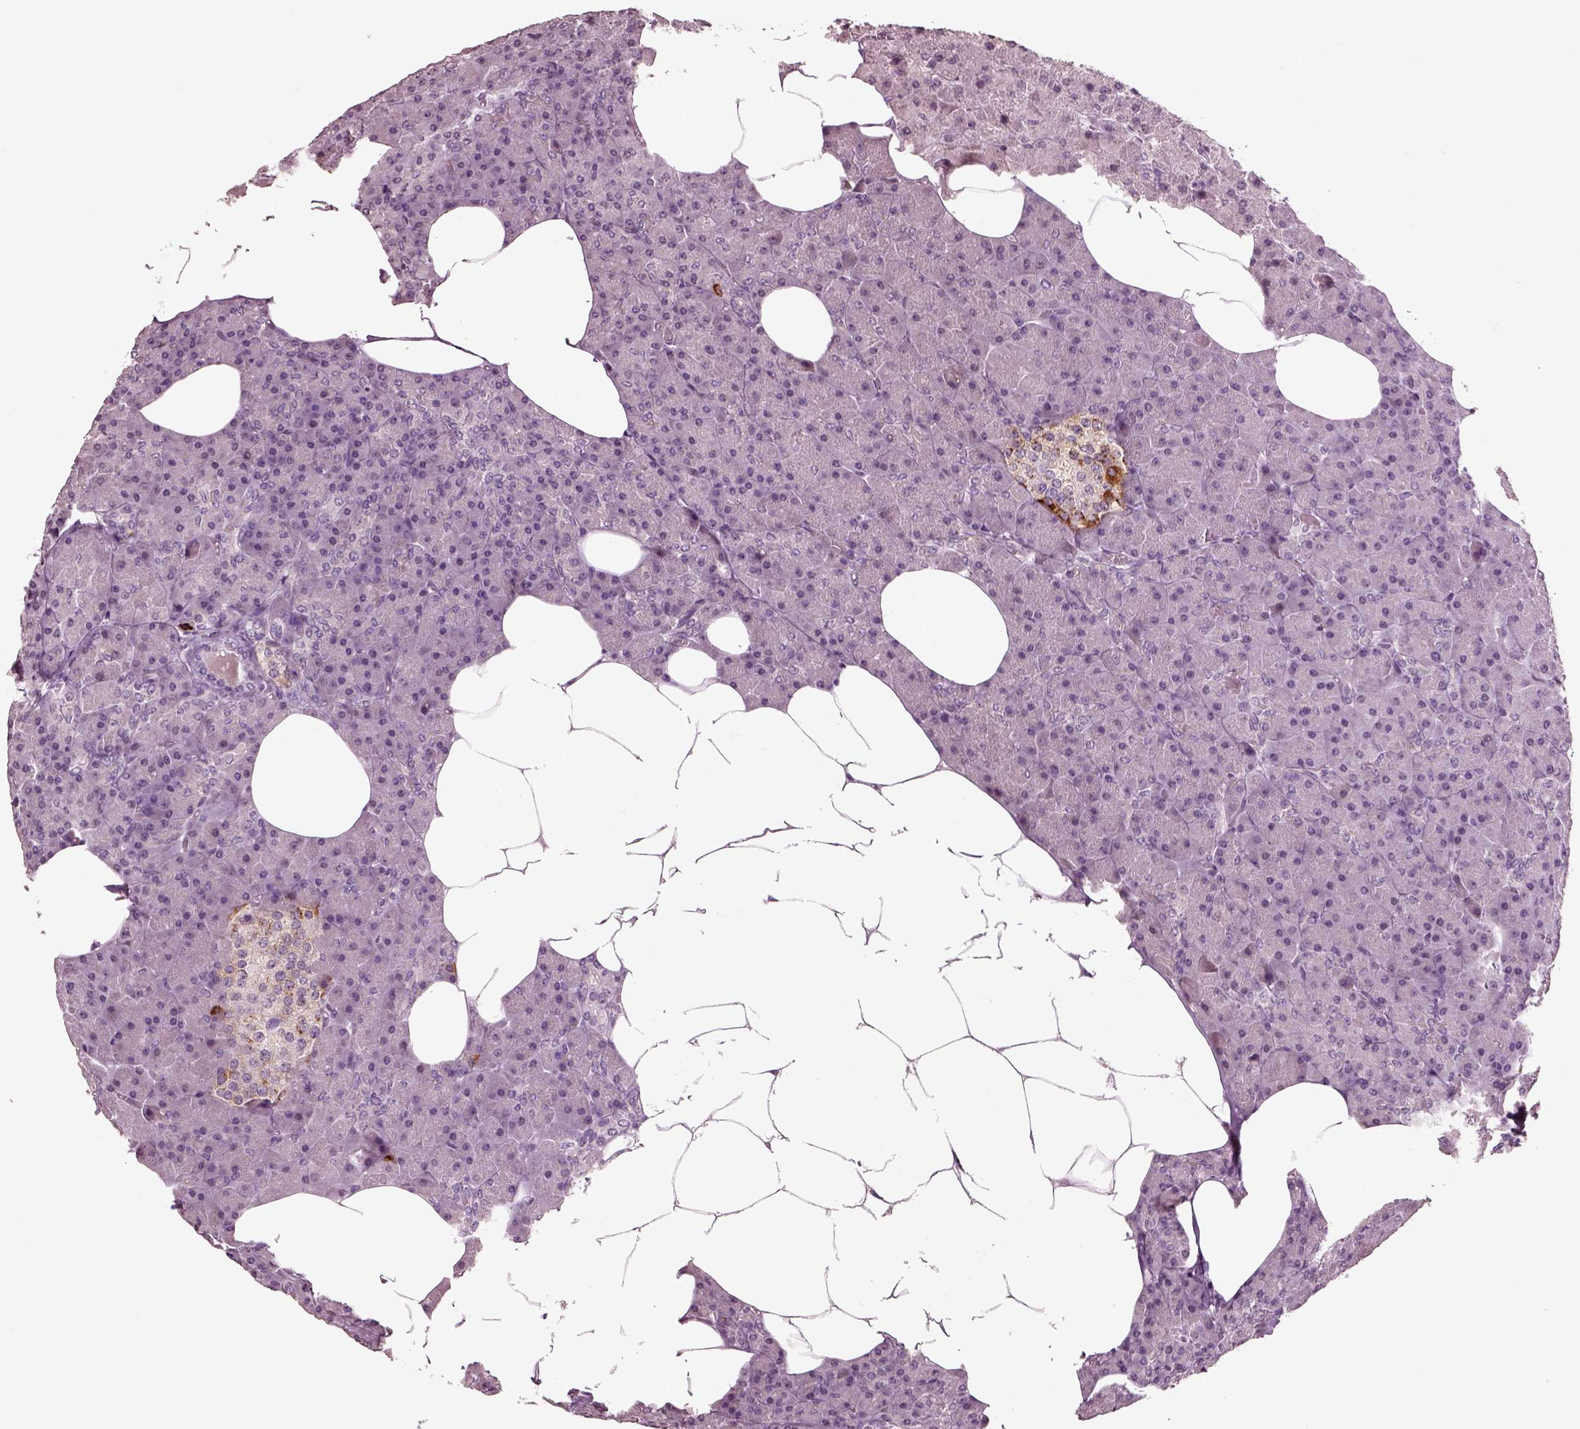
{"staining": {"intensity": "negative", "quantity": "none", "location": "none"}, "tissue": "pancreas", "cell_type": "Exocrine glandular cells", "image_type": "normal", "snomed": [{"axis": "morphology", "description": "Normal tissue, NOS"}, {"axis": "topography", "description": "Pancreas"}], "caption": "Exocrine glandular cells show no significant staining in benign pancreas. (Brightfield microscopy of DAB (3,3'-diaminobenzidine) immunohistochemistry at high magnification).", "gene": "CHGB", "patient": {"sex": "female", "age": 45}}